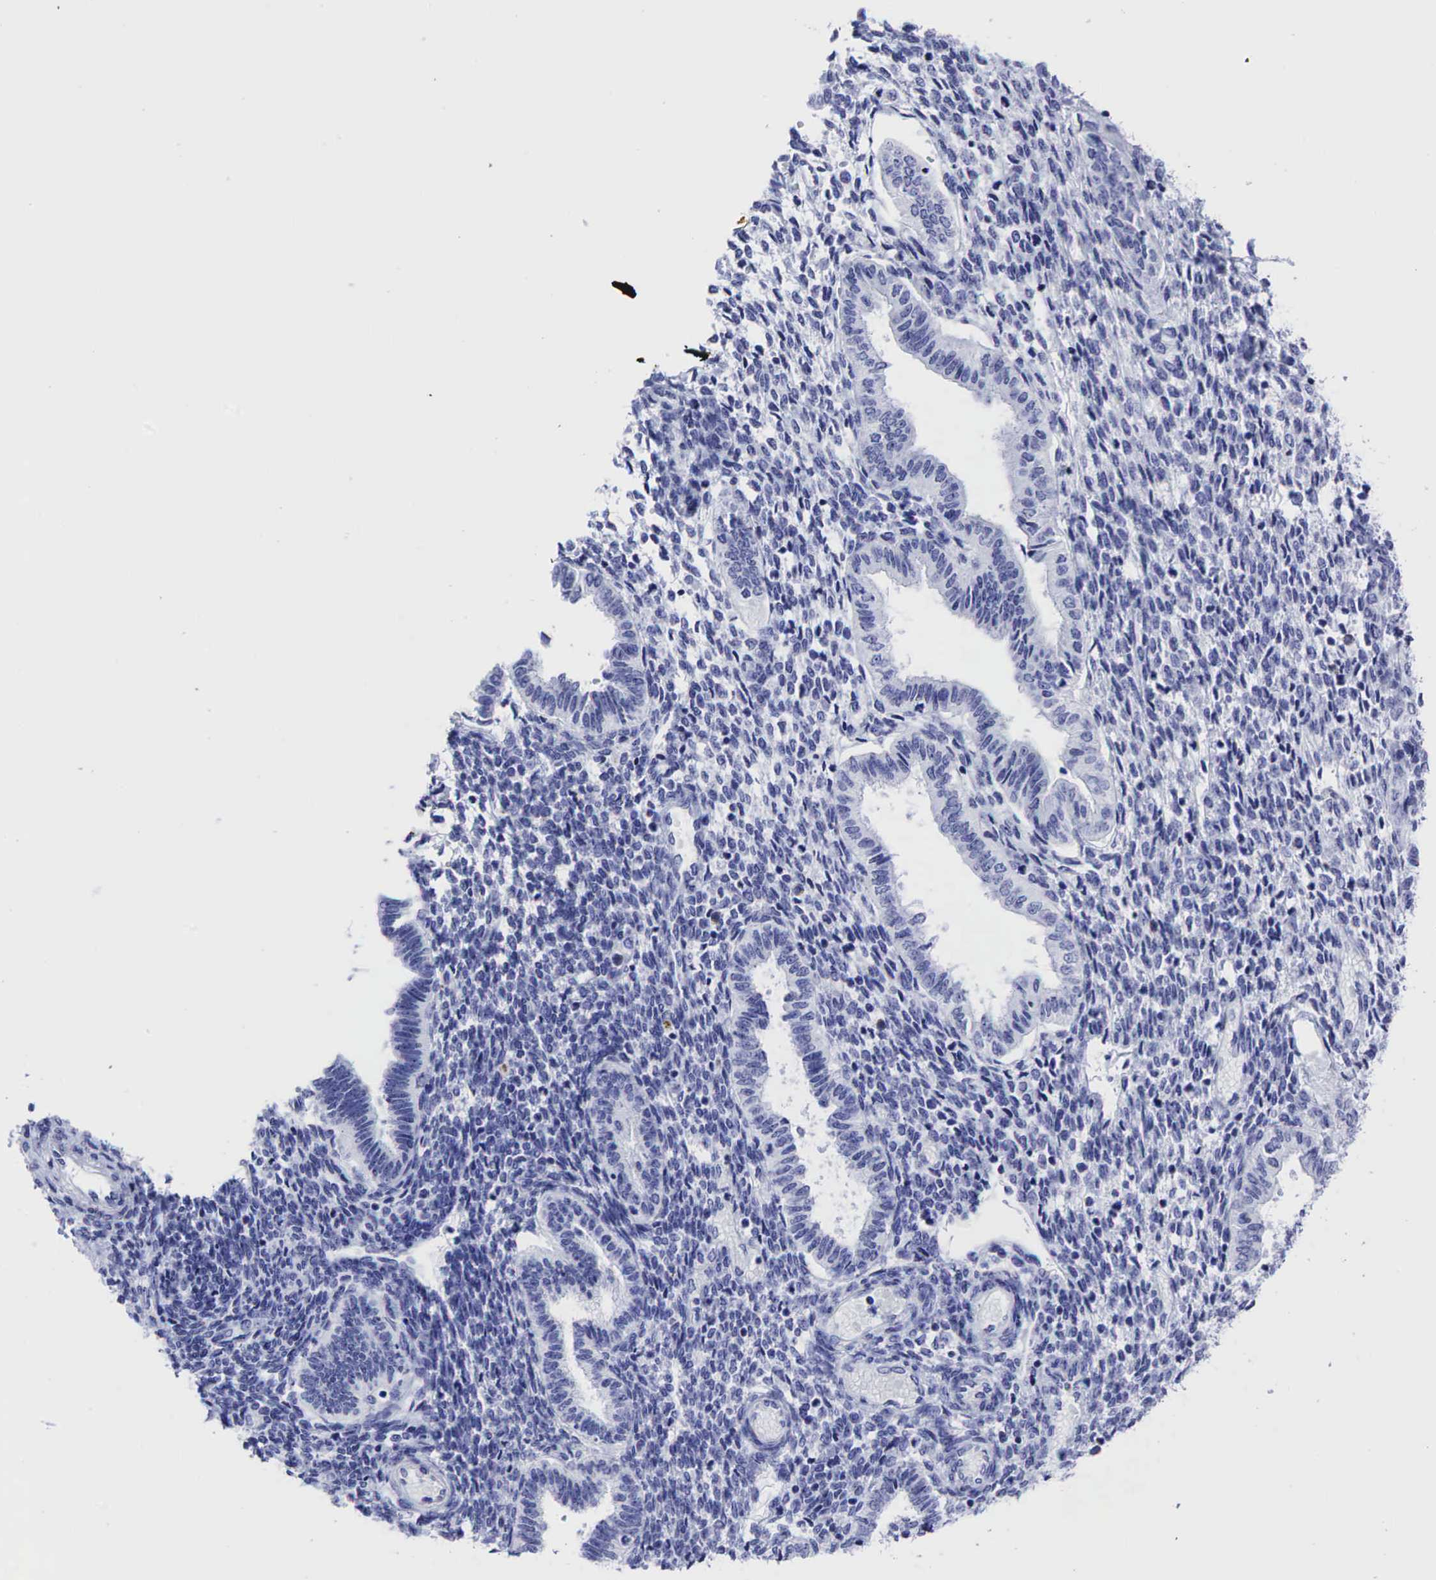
{"staining": {"intensity": "weak", "quantity": "25%-75%", "location": "cytoplasmic/membranous"}, "tissue": "endometrium", "cell_type": "Cells in endometrial stroma", "image_type": "normal", "snomed": [{"axis": "morphology", "description": "Normal tissue, NOS"}, {"axis": "topography", "description": "Endometrium"}], "caption": "About 25%-75% of cells in endometrial stroma in unremarkable human endometrium exhibit weak cytoplasmic/membranous protein positivity as visualized by brown immunohistochemical staining.", "gene": "TNFRSF8", "patient": {"sex": "female", "age": 36}}